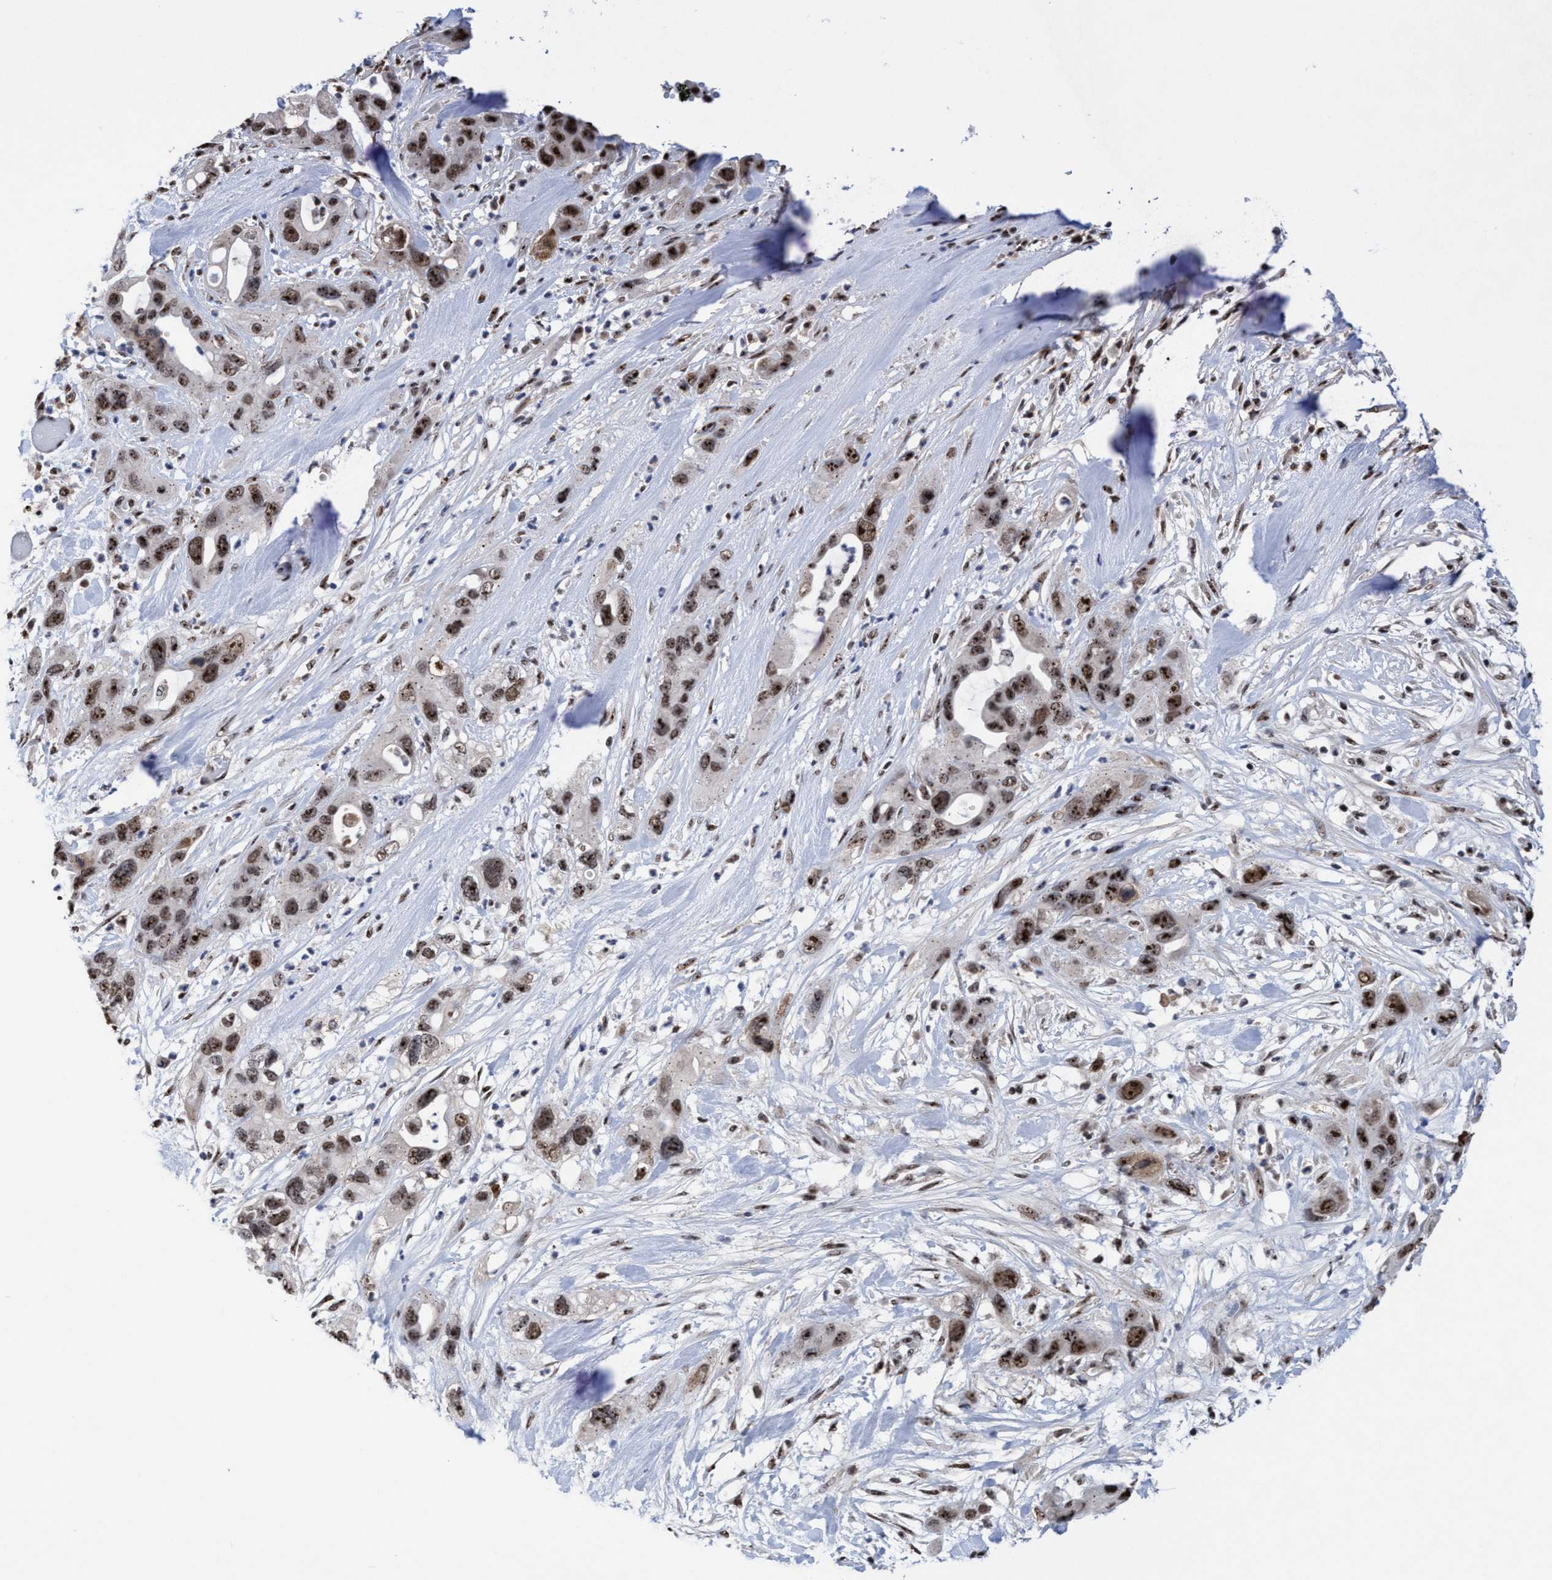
{"staining": {"intensity": "moderate", "quantity": ">75%", "location": "nuclear"}, "tissue": "pancreatic cancer", "cell_type": "Tumor cells", "image_type": "cancer", "snomed": [{"axis": "morphology", "description": "Adenocarcinoma, NOS"}, {"axis": "topography", "description": "Pancreas"}], "caption": "A brown stain highlights moderate nuclear positivity of a protein in pancreatic adenocarcinoma tumor cells.", "gene": "EFCAB10", "patient": {"sex": "female", "age": 71}}